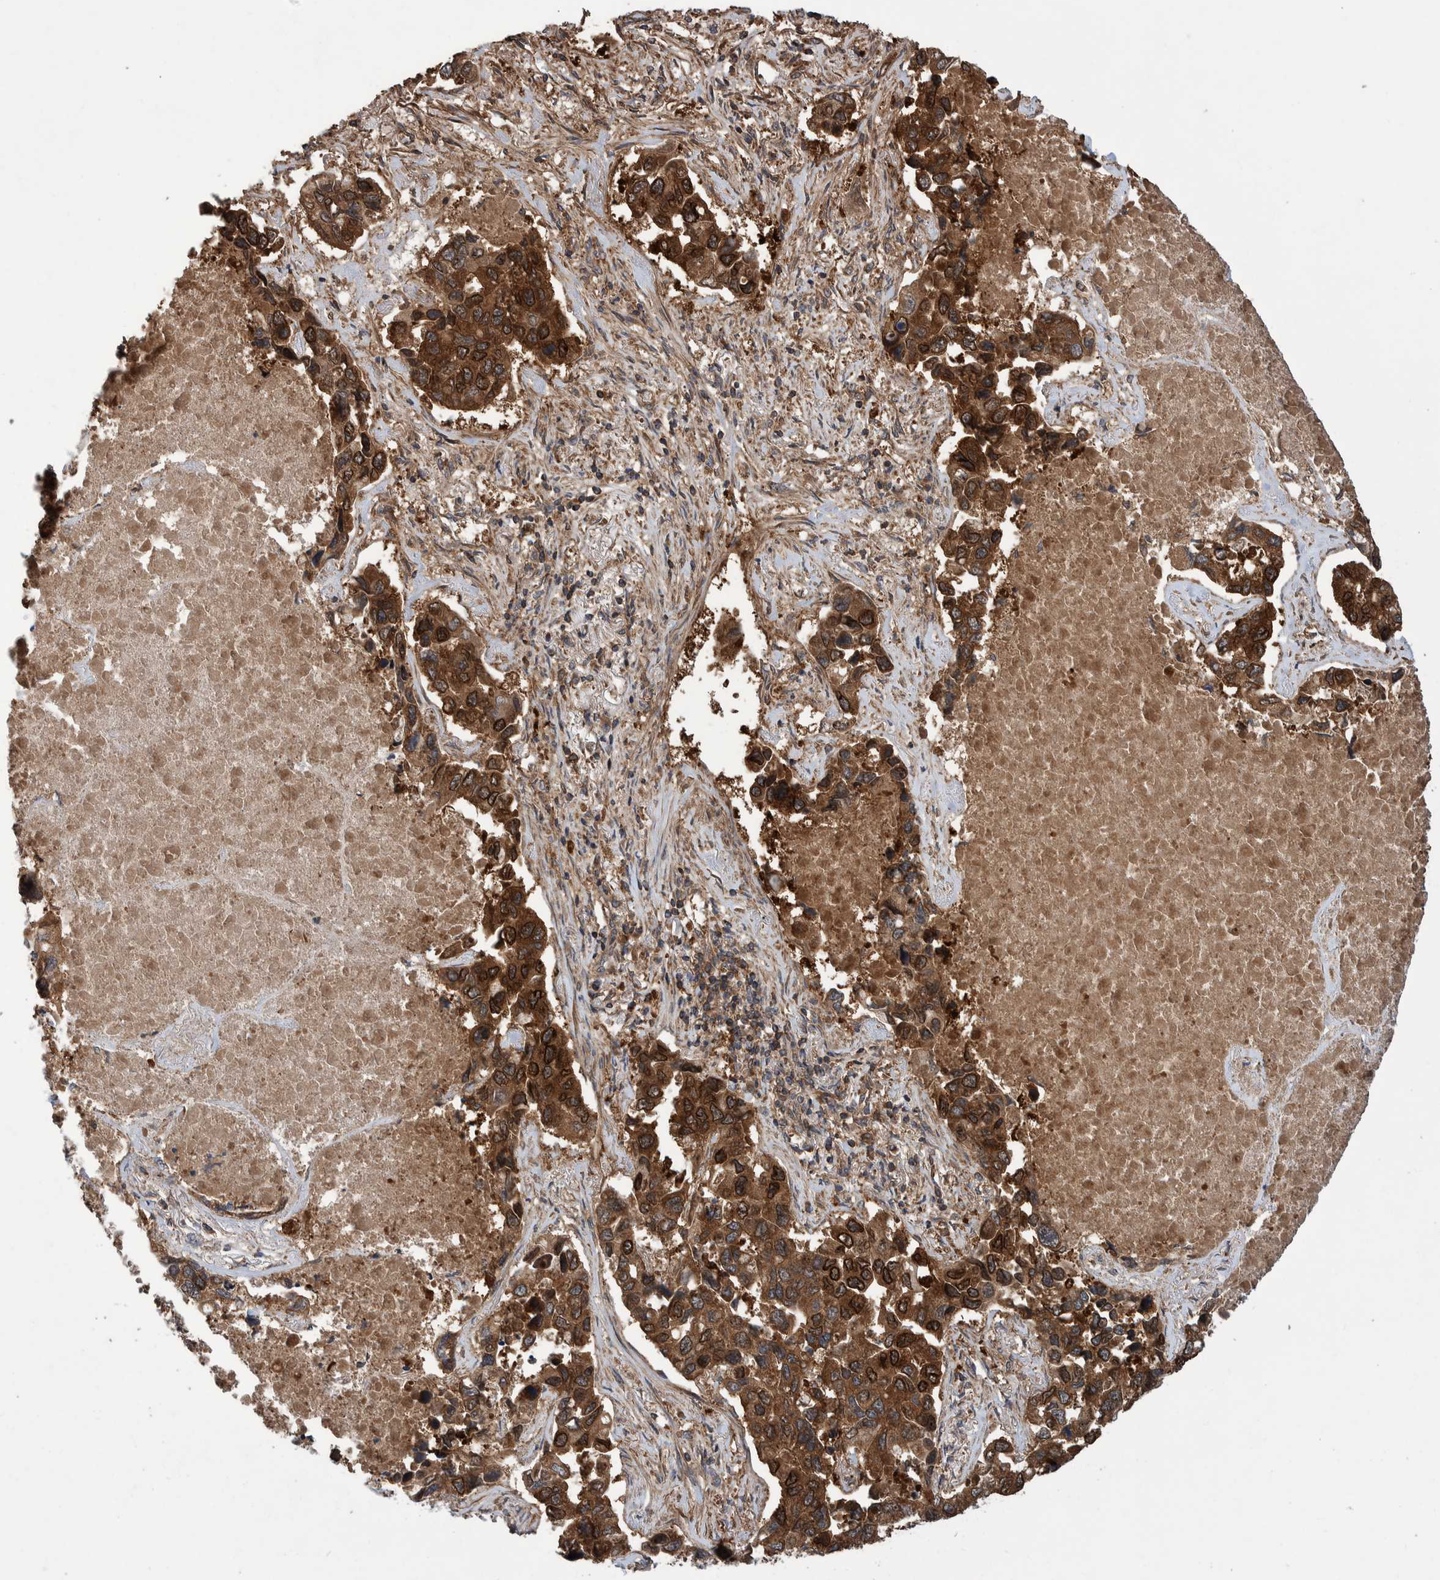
{"staining": {"intensity": "strong", "quantity": ">75%", "location": "cytoplasmic/membranous"}, "tissue": "lung cancer", "cell_type": "Tumor cells", "image_type": "cancer", "snomed": [{"axis": "morphology", "description": "Adenocarcinoma, NOS"}, {"axis": "topography", "description": "Lung"}], "caption": "High-power microscopy captured an immunohistochemistry (IHC) photomicrograph of lung cancer, revealing strong cytoplasmic/membranous expression in about >75% of tumor cells. (DAB = brown stain, brightfield microscopy at high magnification).", "gene": "VBP1", "patient": {"sex": "male", "age": 64}}